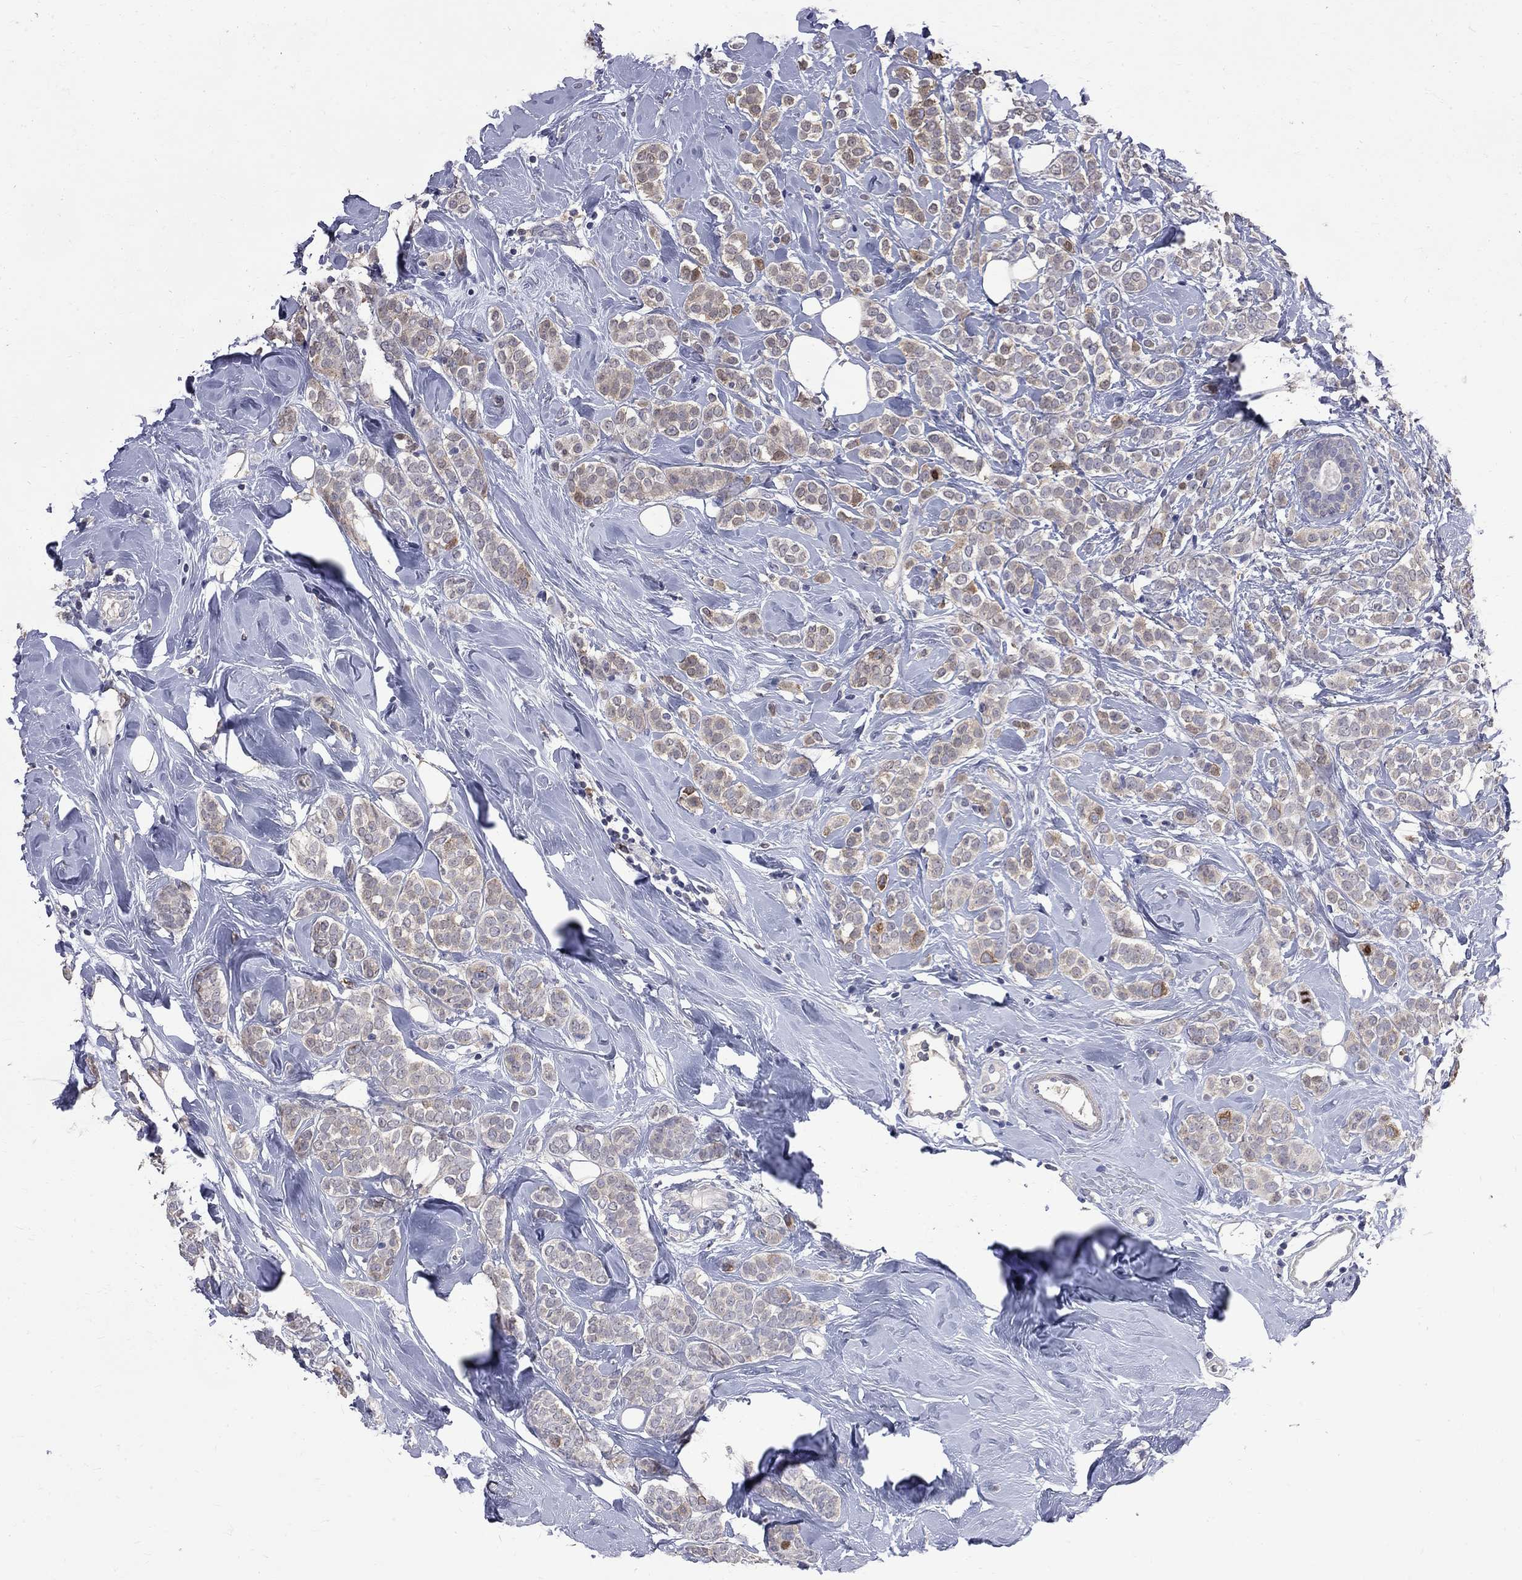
{"staining": {"intensity": "weak", "quantity": "25%-75%", "location": "cytoplasmic/membranous"}, "tissue": "breast cancer", "cell_type": "Tumor cells", "image_type": "cancer", "snomed": [{"axis": "morphology", "description": "Lobular carcinoma"}, {"axis": "topography", "description": "Breast"}], "caption": "Tumor cells exhibit low levels of weak cytoplasmic/membranous positivity in about 25%-75% of cells in human breast cancer.", "gene": "CKAP2", "patient": {"sex": "female", "age": 49}}